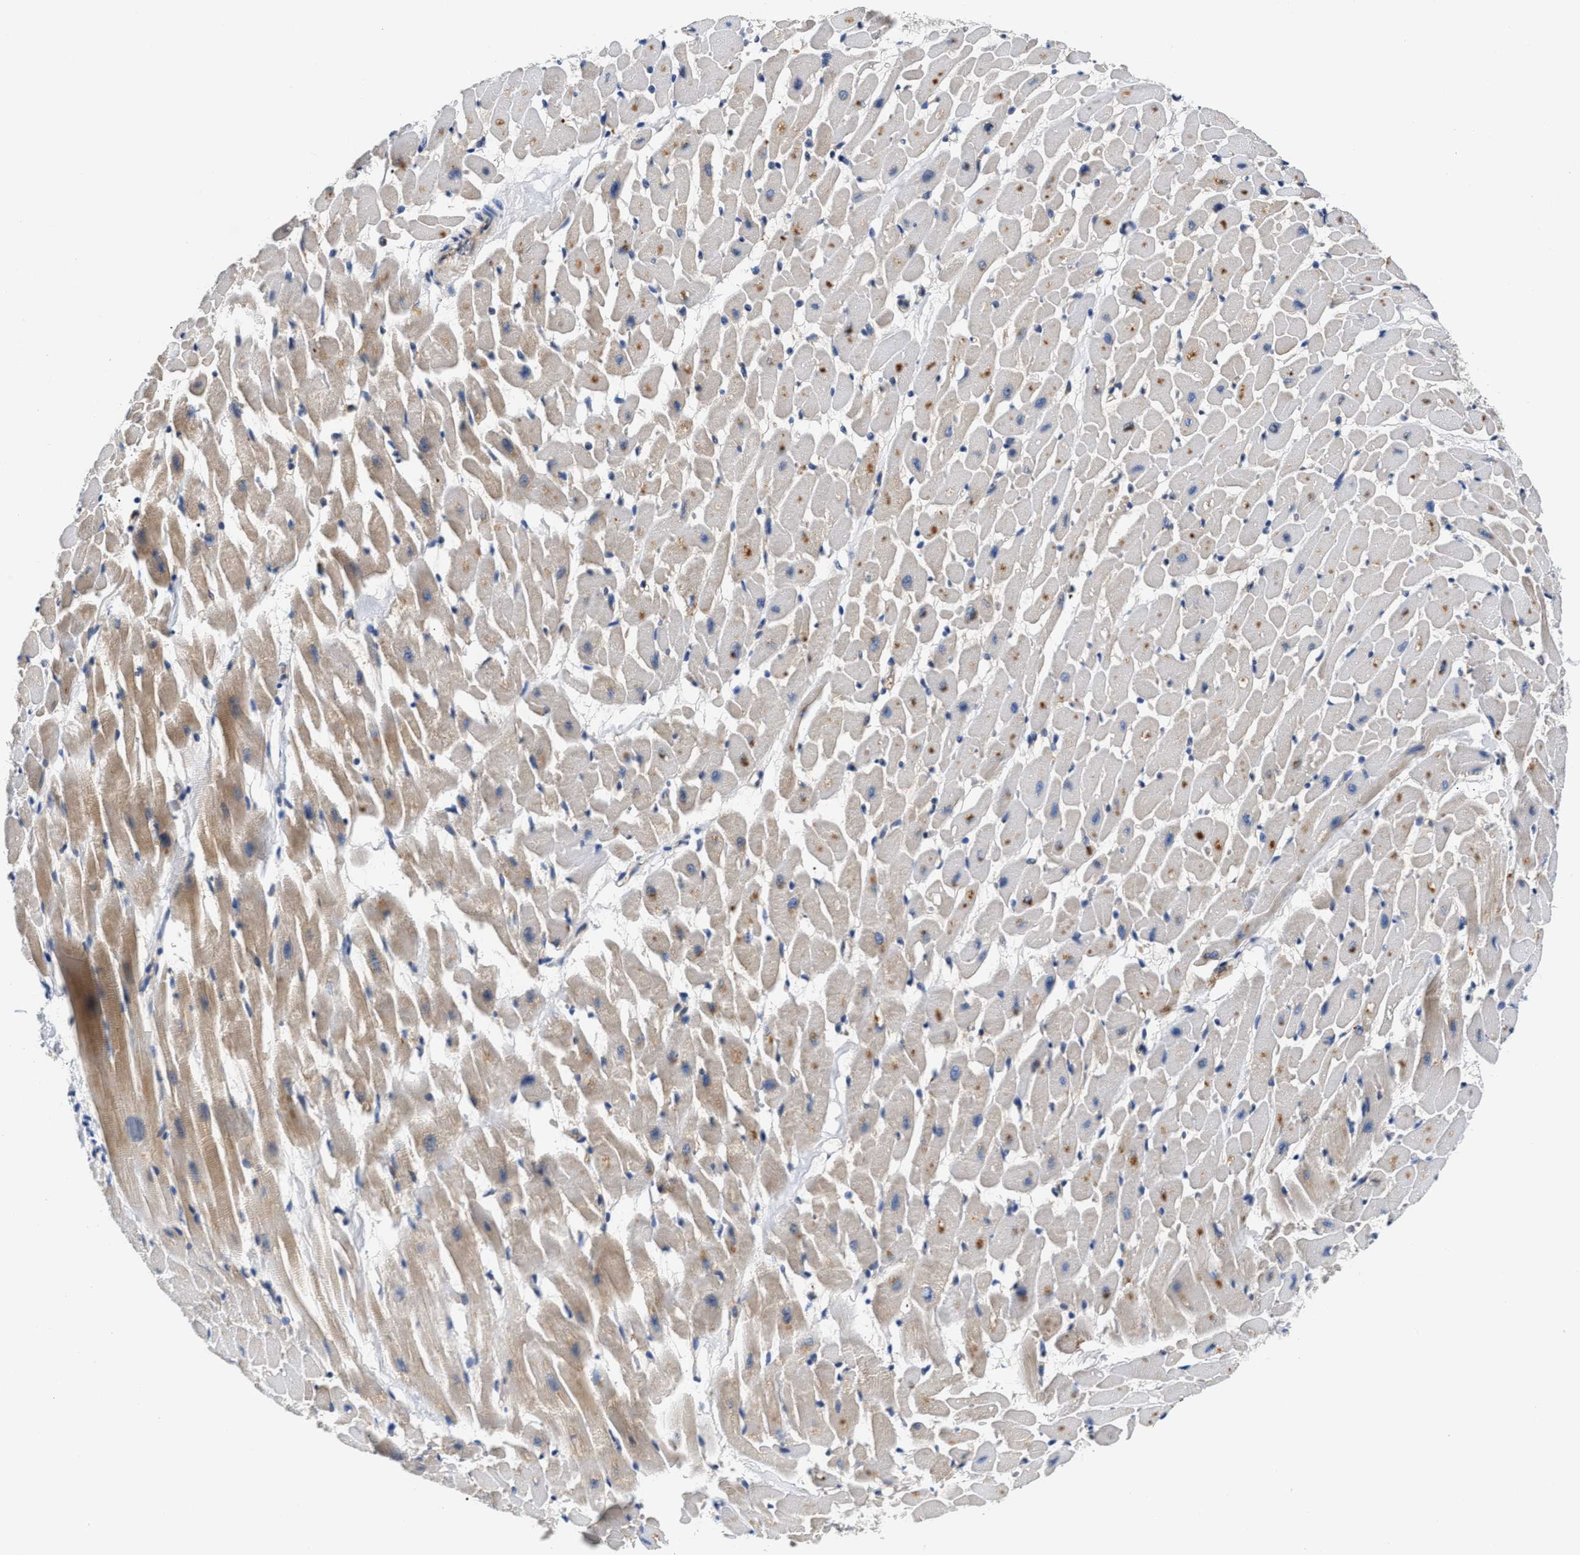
{"staining": {"intensity": "moderate", "quantity": ">75%", "location": "cytoplasmic/membranous"}, "tissue": "heart muscle", "cell_type": "Cardiomyocytes", "image_type": "normal", "snomed": [{"axis": "morphology", "description": "Normal tissue, NOS"}, {"axis": "topography", "description": "Heart"}], "caption": "Immunohistochemistry of benign human heart muscle shows medium levels of moderate cytoplasmic/membranous expression in approximately >75% of cardiomyocytes.", "gene": "FAM185A", "patient": {"sex": "male", "age": 45}}